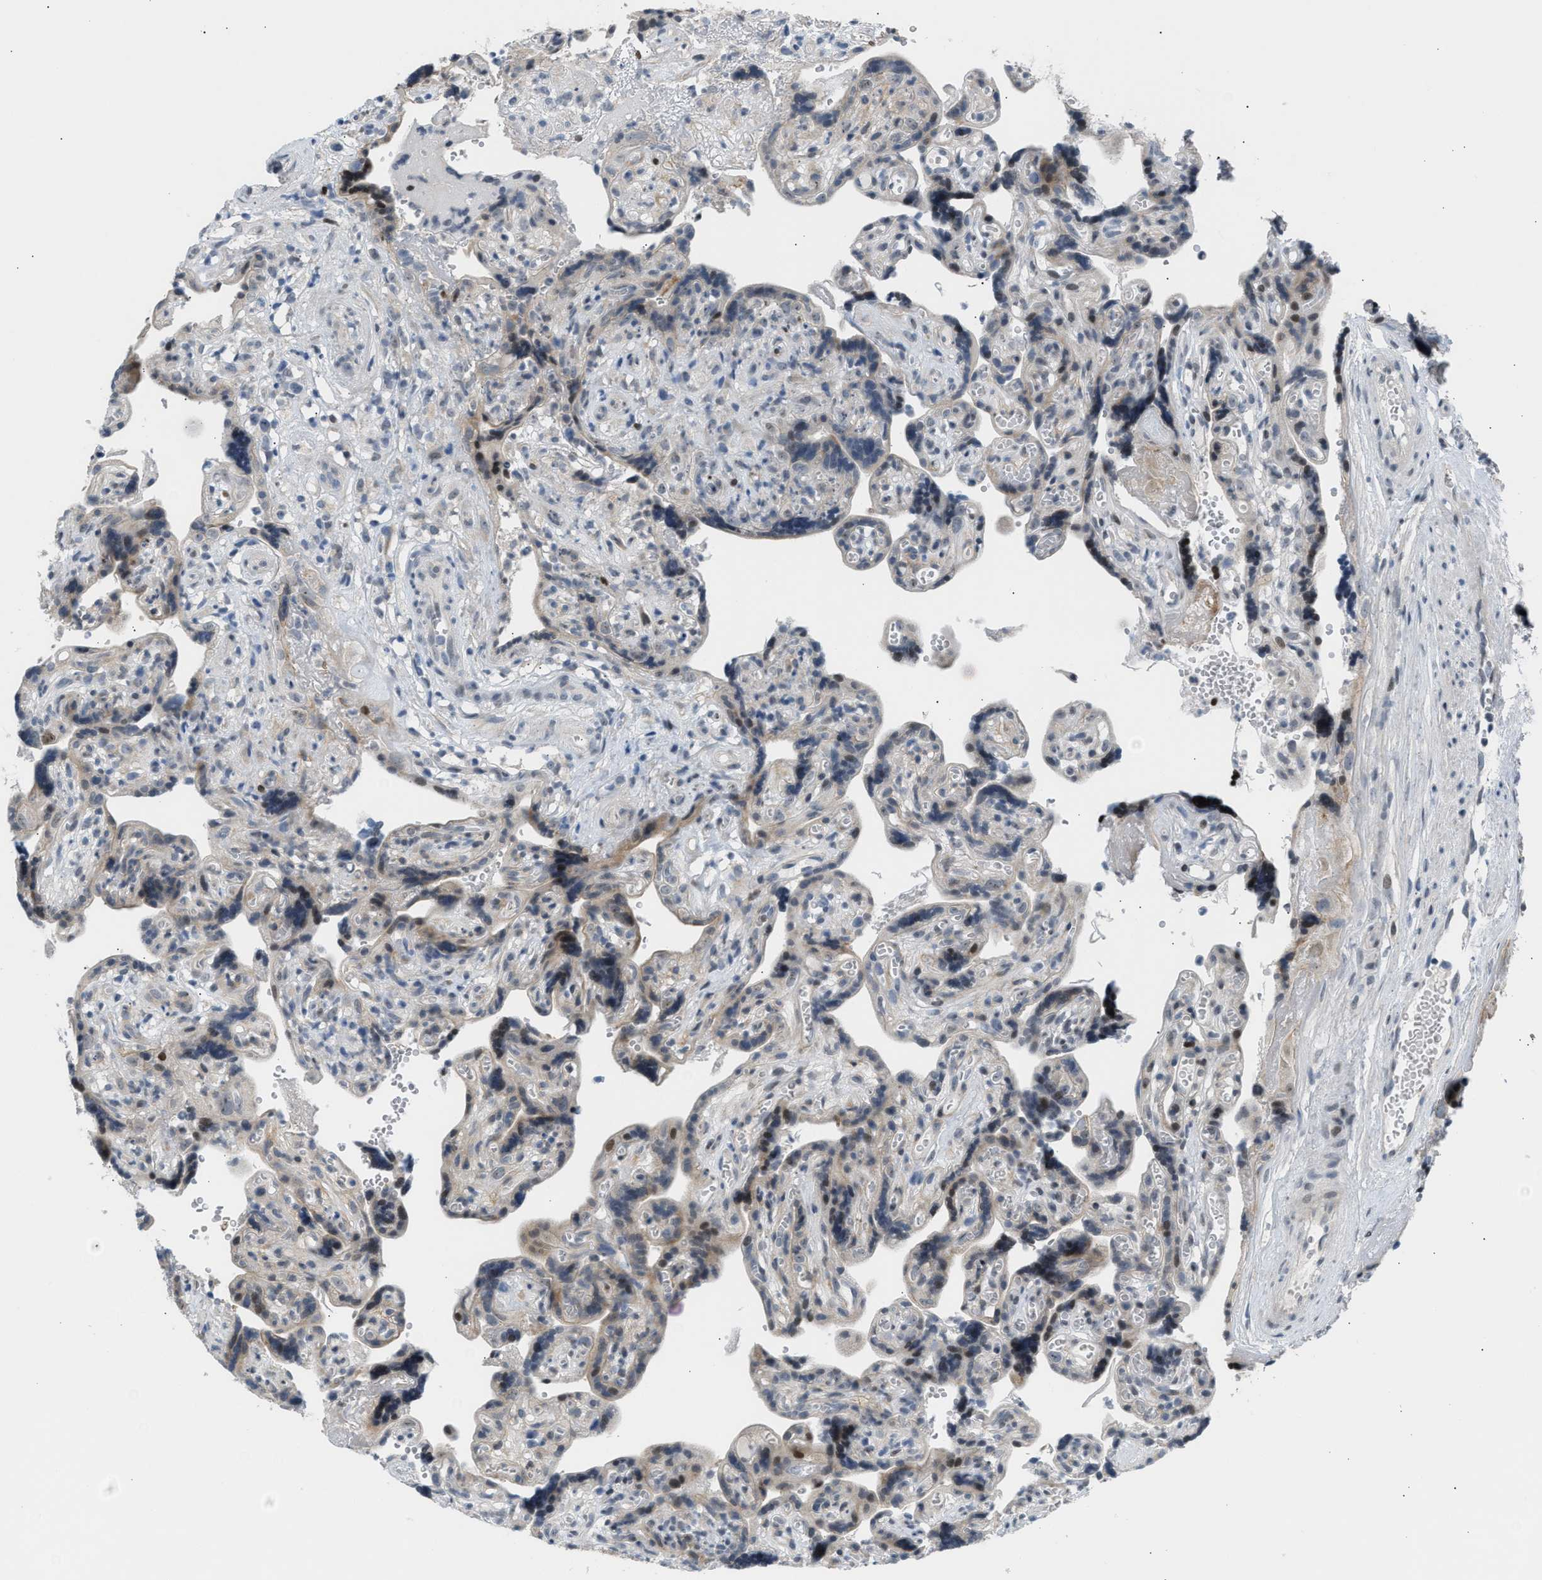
{"staining": {"intensity": "moderate", "quantity": ">75%", "location": "cytoplasmic/membranous"}, "tissue": "placenta", "cell_type": "Decidual cells", "image_type": "normal", "snomed": [{"axis": "morphology", "description": "Normal tissue, NOS"}, {"axis": "topography", "description": "Placenta"}], "caption": "DAB (3,3'-diaminobenzidine) immunohistochemical staining of benign human placenta exhibits moderate cytoplasmic/membranous protein staining in approximately >75% of decidual cells.", "gene": "NPS", "patient": {"sex": "female", "age": 30}}